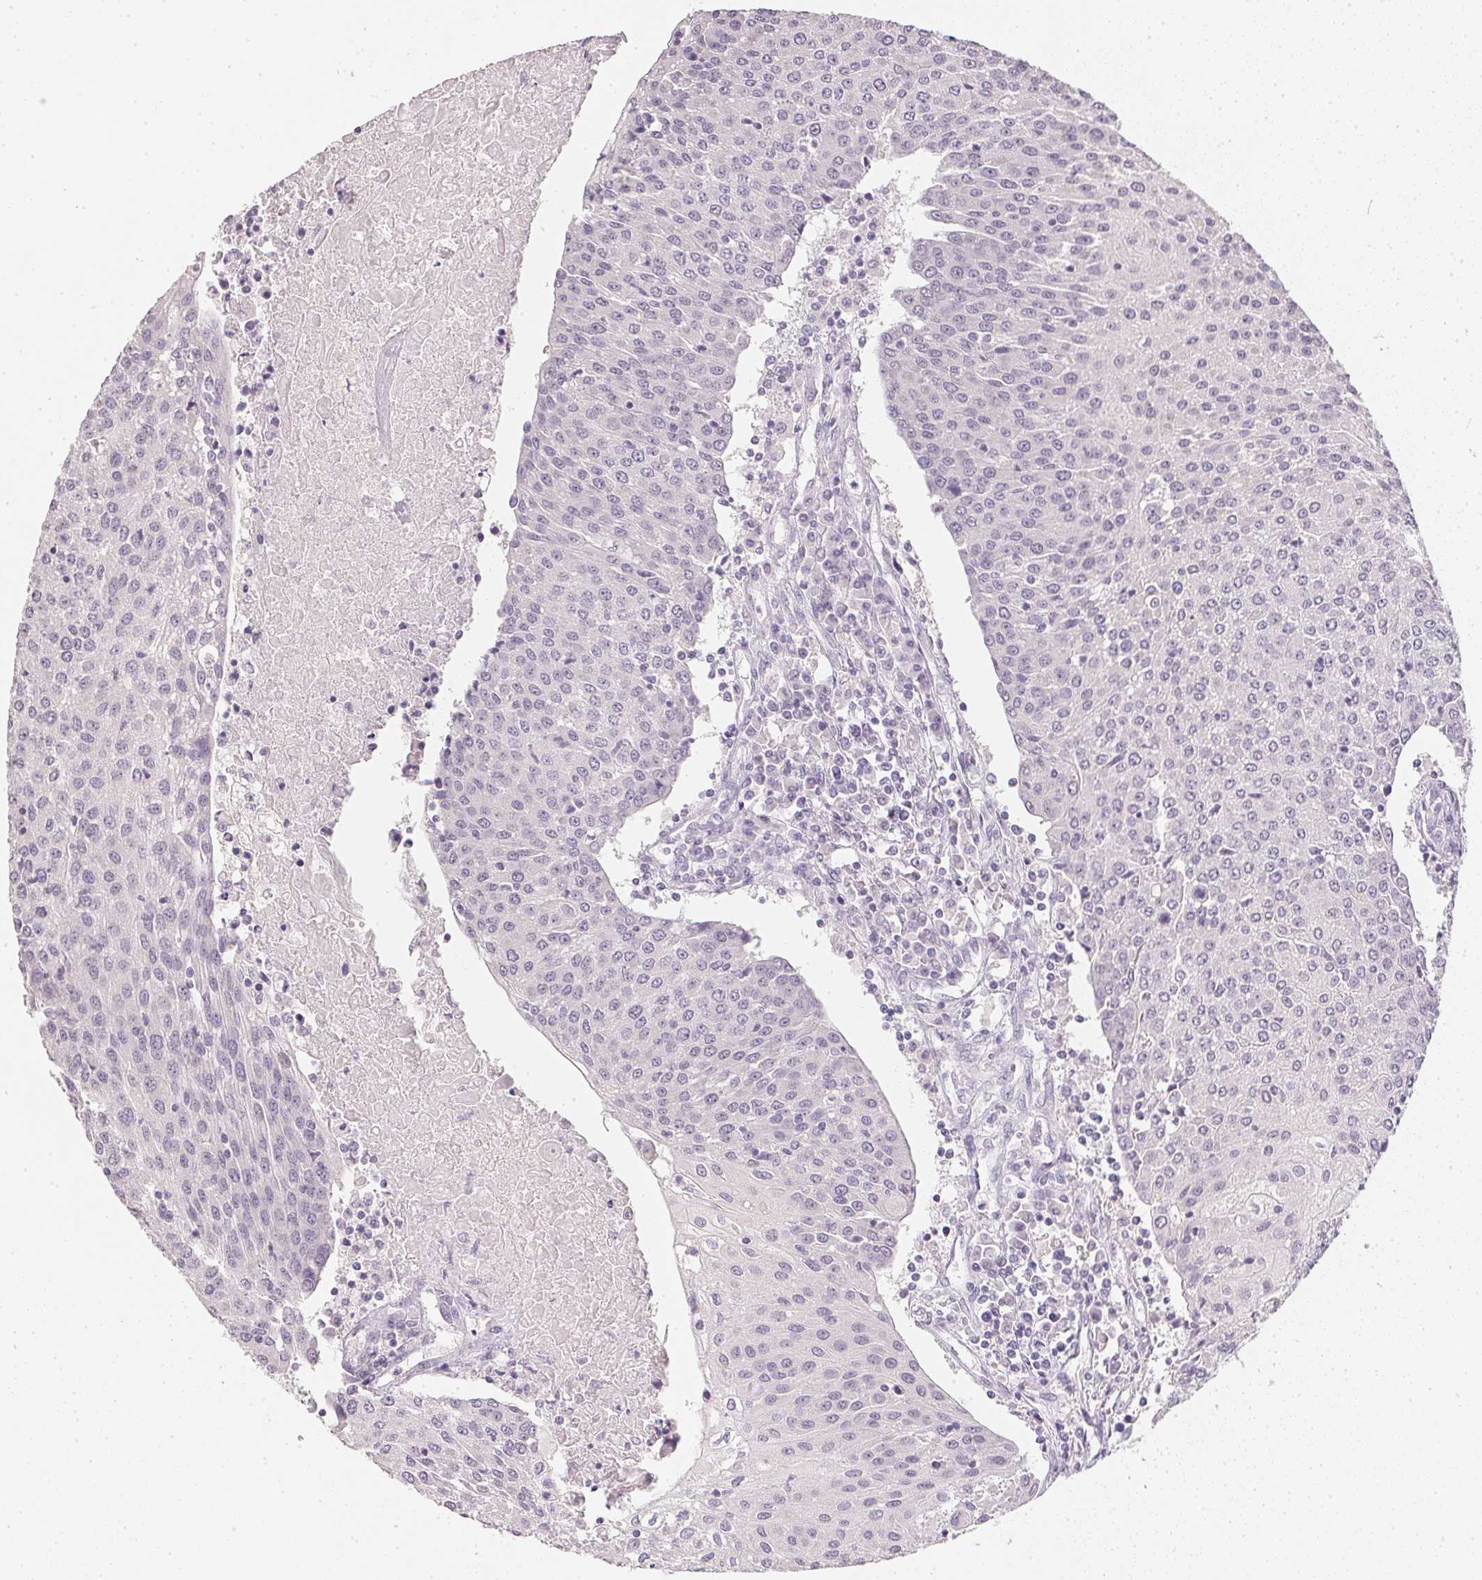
{"staining": {"intensity": "negative", "quantity": "none", "location": "none"}, "tissue": "urothelial cancer", "cell_type": "Tumor cells", "image_type": "cancer", "snomed": [{"axis": "morphology", "description": "Urothelial carcinoma, High grade"}, {"axis": "topography", "description": "Urinary bladder"}], "caption": "The micrograph shows no significant expression in tumor cells of high-grade urothelial carcinoma.", "gene": "PPY", "patient": {"sex": "female", "age": 85}}